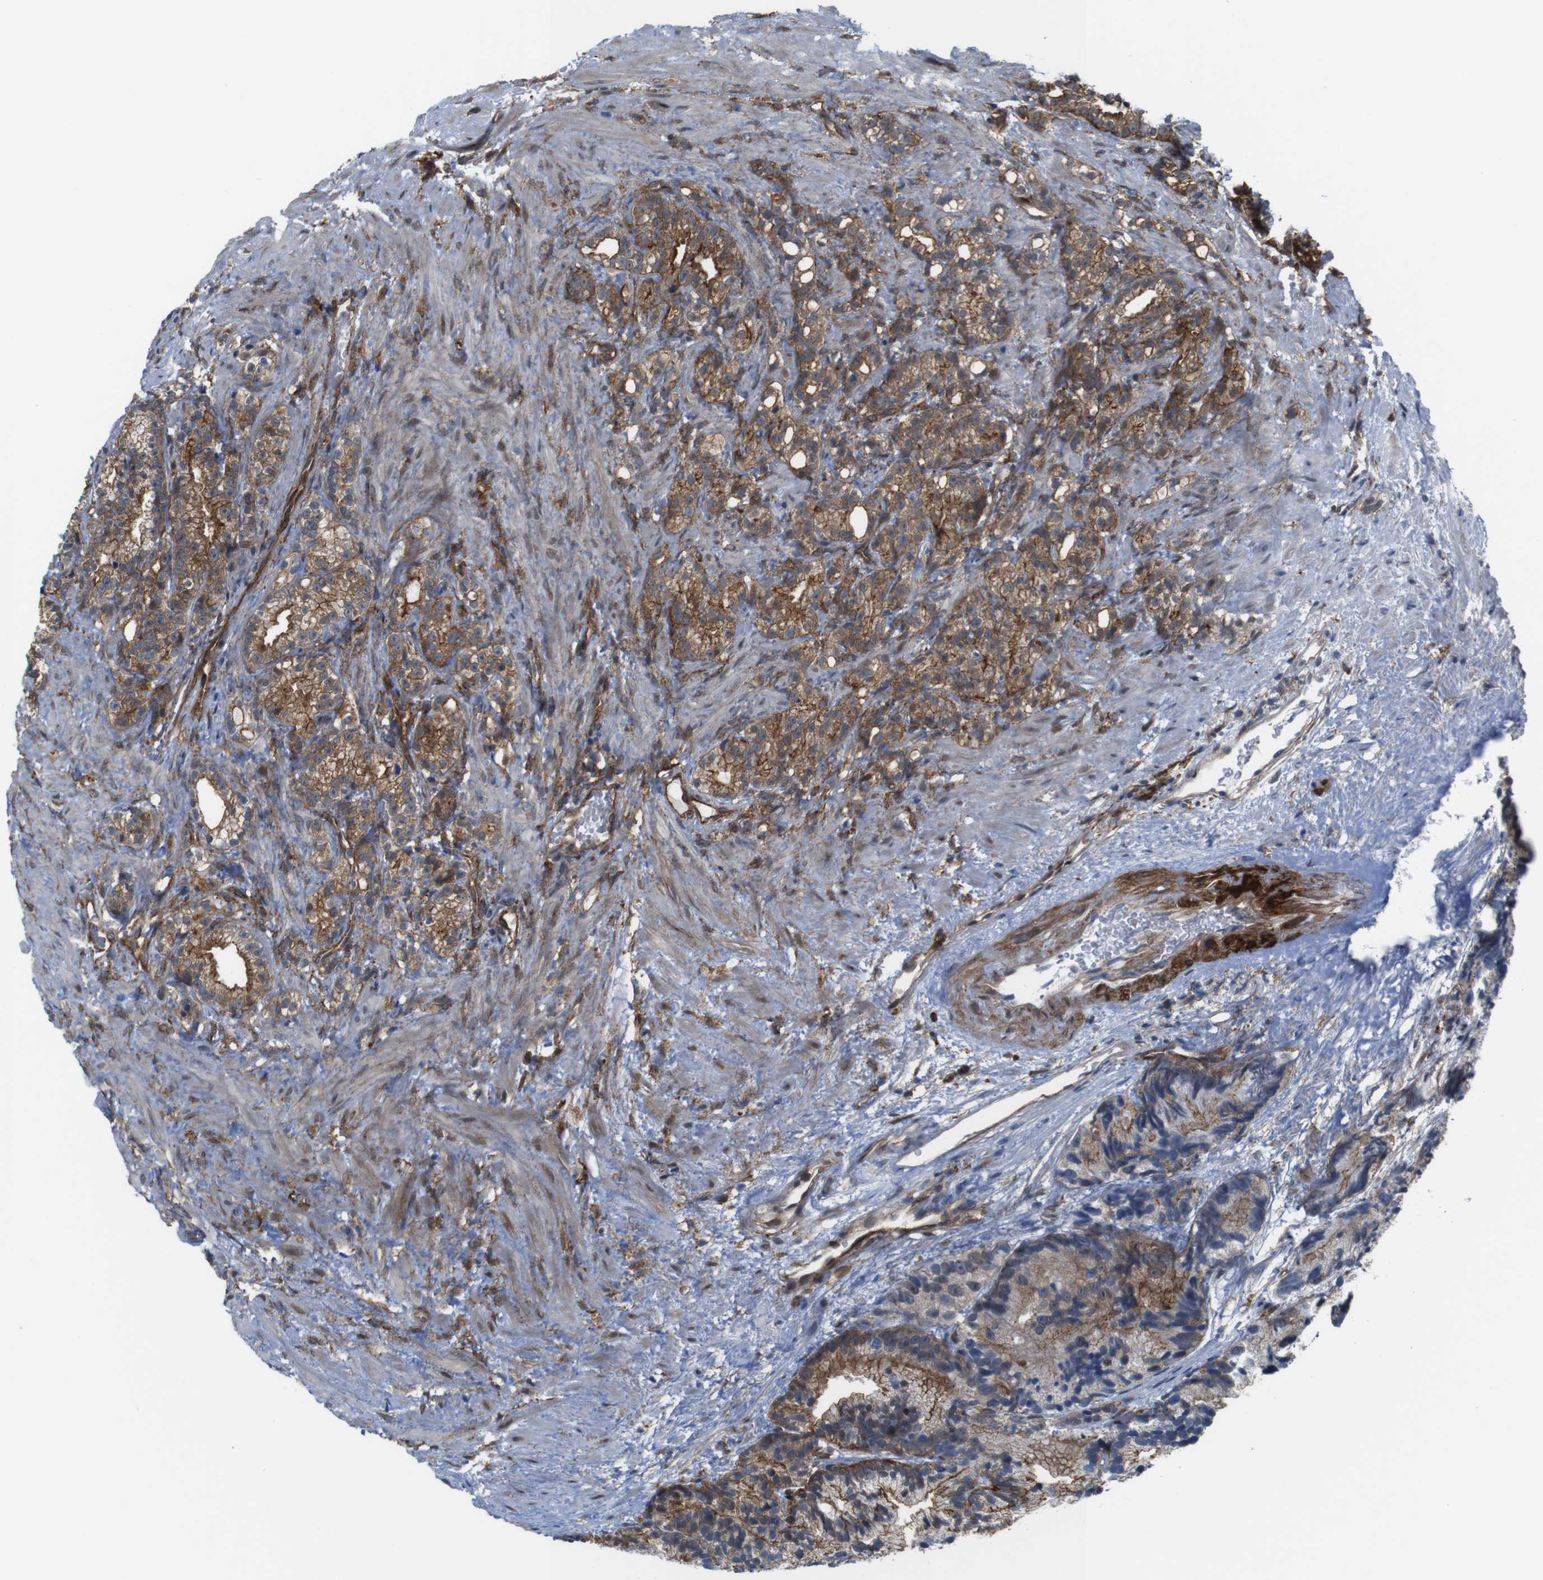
{"staining": {"intensity": "moderate", "quantity": ">75%", "location": "cytoplasmic/membranous"}, "tissue": "prostate cancer", "cell_type": "Tumor cells", "image_type": "cancer", "snomed": [{"axis": "morphology", "description": "Adenocarcinoma, Low grade"}, {"axis": "topography", "description": "Prostate"}], "caption": "A brown stain shows moderate cytoplasmic/membranous positivity of a protein in prostate adenocarcinoma (low-grade) tumor cells.", "gene": "PTGER4", "patient": {"sex": "male", "age": 89}}